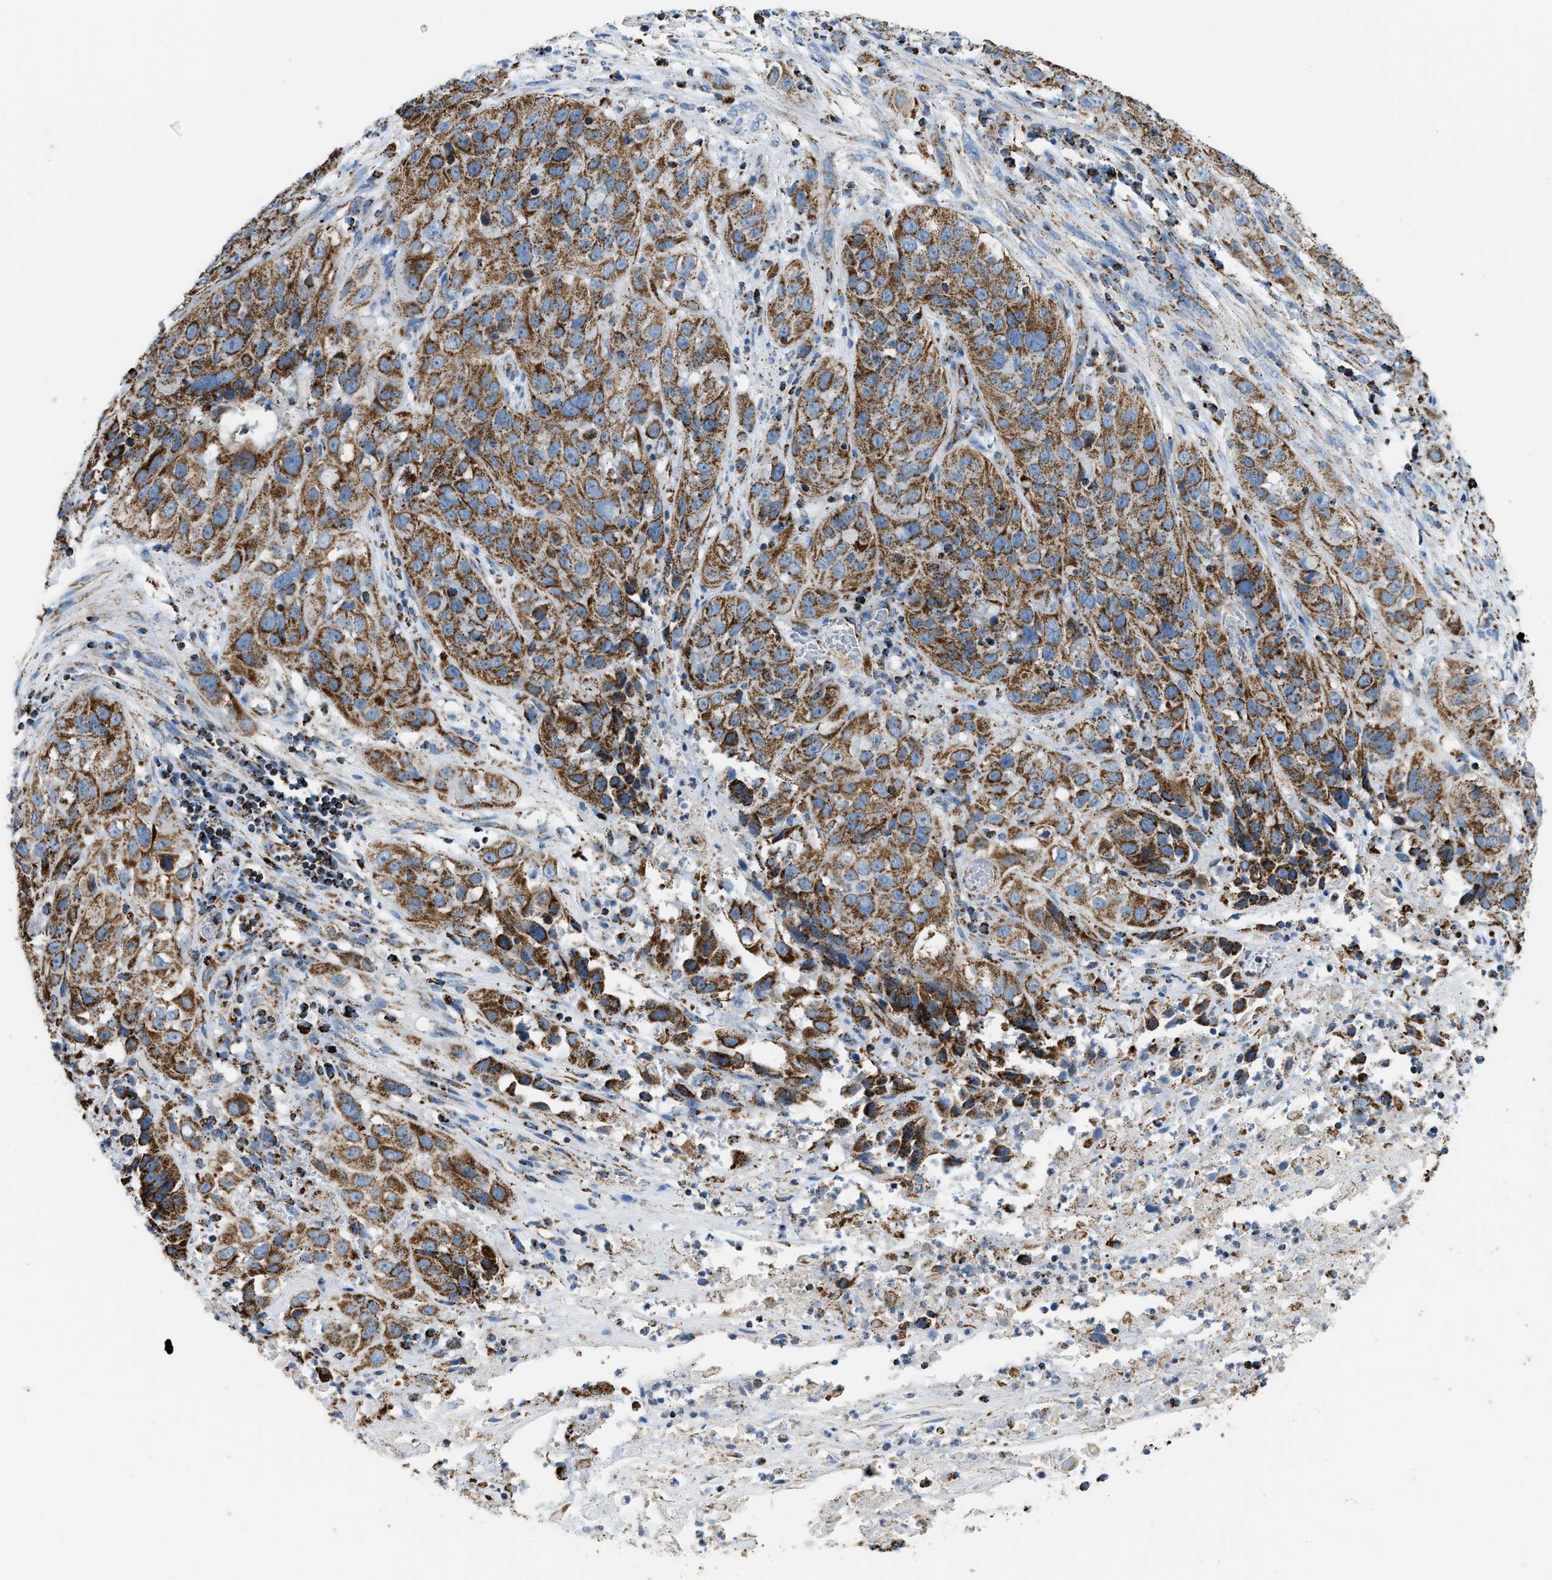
{"staining": {"intensity": "moderate", "quantity": ">75%", "location": "cytoplasmic/membranous"}, "tissue": "cervical cancer", "cell_type": "Tumor cells", "image_type": "cancer", "snomed": [{"axis": "morphology", "description": "Squamous cell carcinoma, NOS"}, {"axis": "topography", "description": "Cervix"}], "caption": "Squamous cell carcinoma (cervical) stained with a brown dye demonstrates moderate cytoplasmic/membranous positive expression in about >75% of tumor cells.", "gene": "ETFB", "patient": {"sex": "female", "age": 32}}